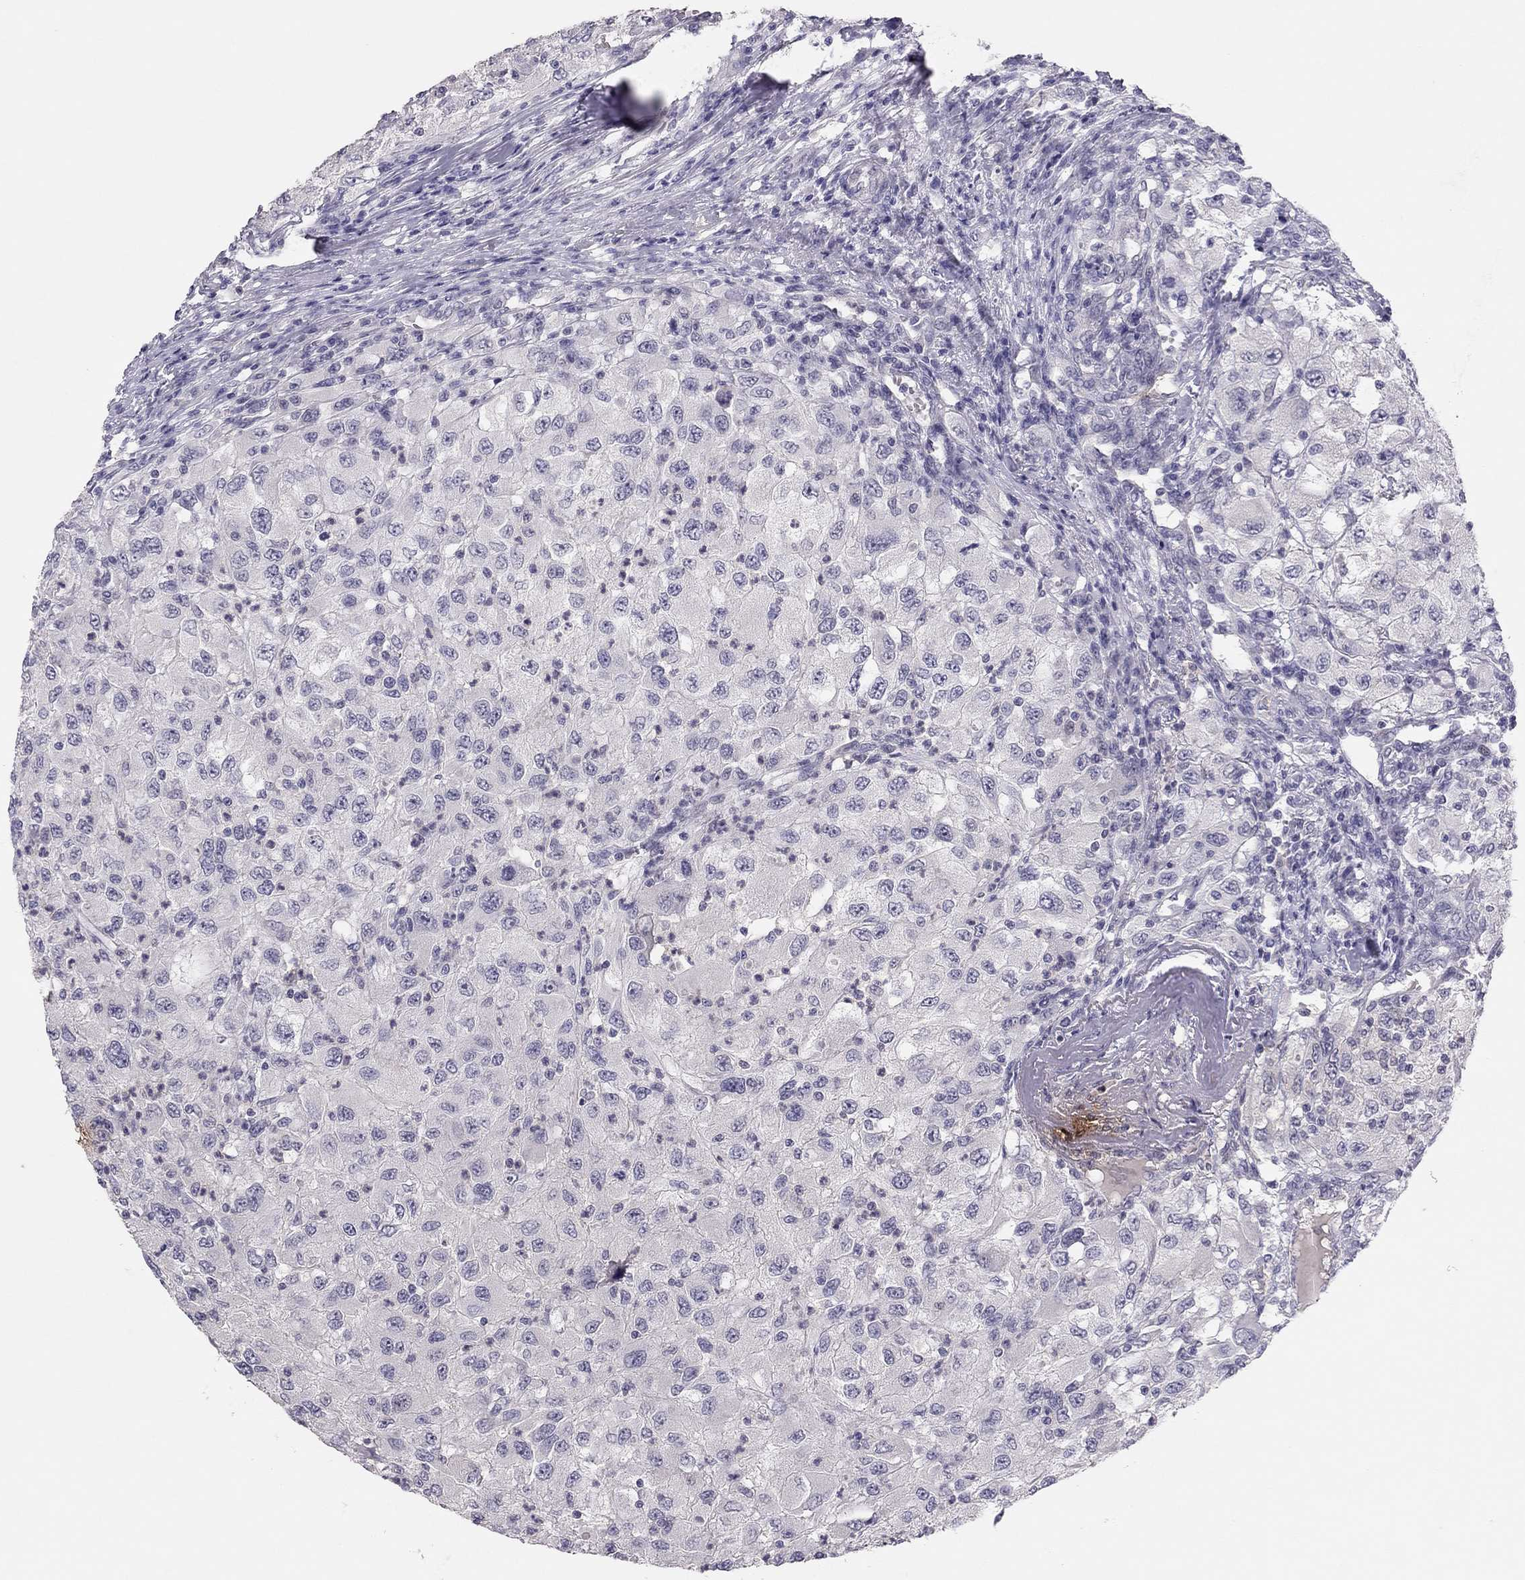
{"staining": {"intensity": "negative", "quantity": "none", "location": "none"}, "tissue": "renal cancer", "cell_type": "Tumor cells", "image_type": "cancer", "snomed": [{"axis": "morphology", "description": "Adenocarcinoma, NOS"}, {"axis": "topography", "description": "Kidney"}], "caption": "Tumor cells are negative for protein expression in human renal cancer (adenocarcinoma).", "gene": "ADORA2A", "patient": {"sex": "female", "age": 67}}